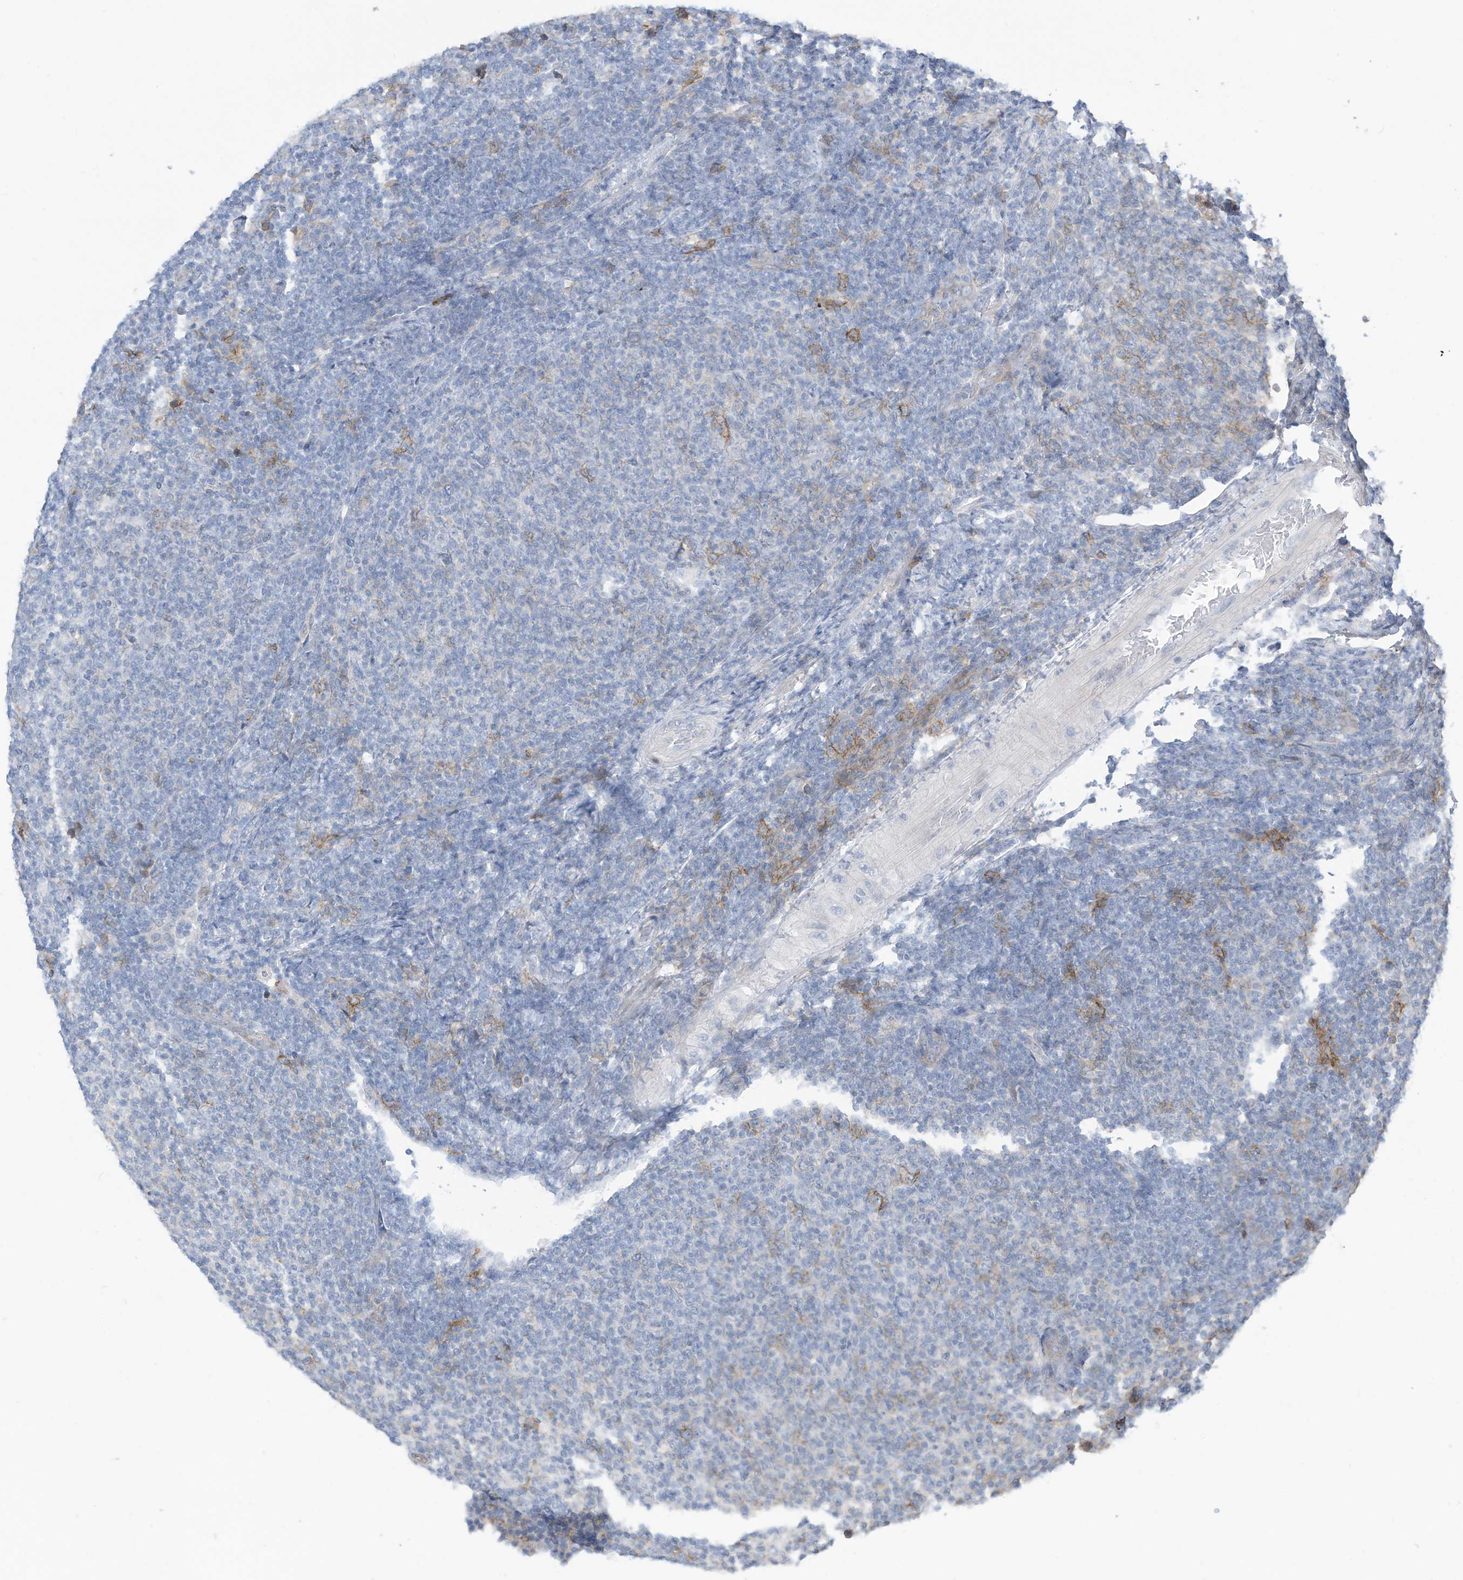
{"staining": {"intensity": "negative", "quantity": "none", "location": "none"}, "tissue": "lymphoma", "cell_type": "Tumor cells", "image_type": "cancer", "snomed": [{"axis": "morphology", "description": "Malignant lymphoma, non-Hodgkin's type, Low grade"}, {"axis": "topography", "description": "Lymph node"}], "caption": "DAB (3,3'-diaminobenzidine) immunohistochemical staining of human lymphoma displays no significant expression in tumor cells.", "gene": "SLC1A5", "patient": {"sex": "male", "age": 66}}